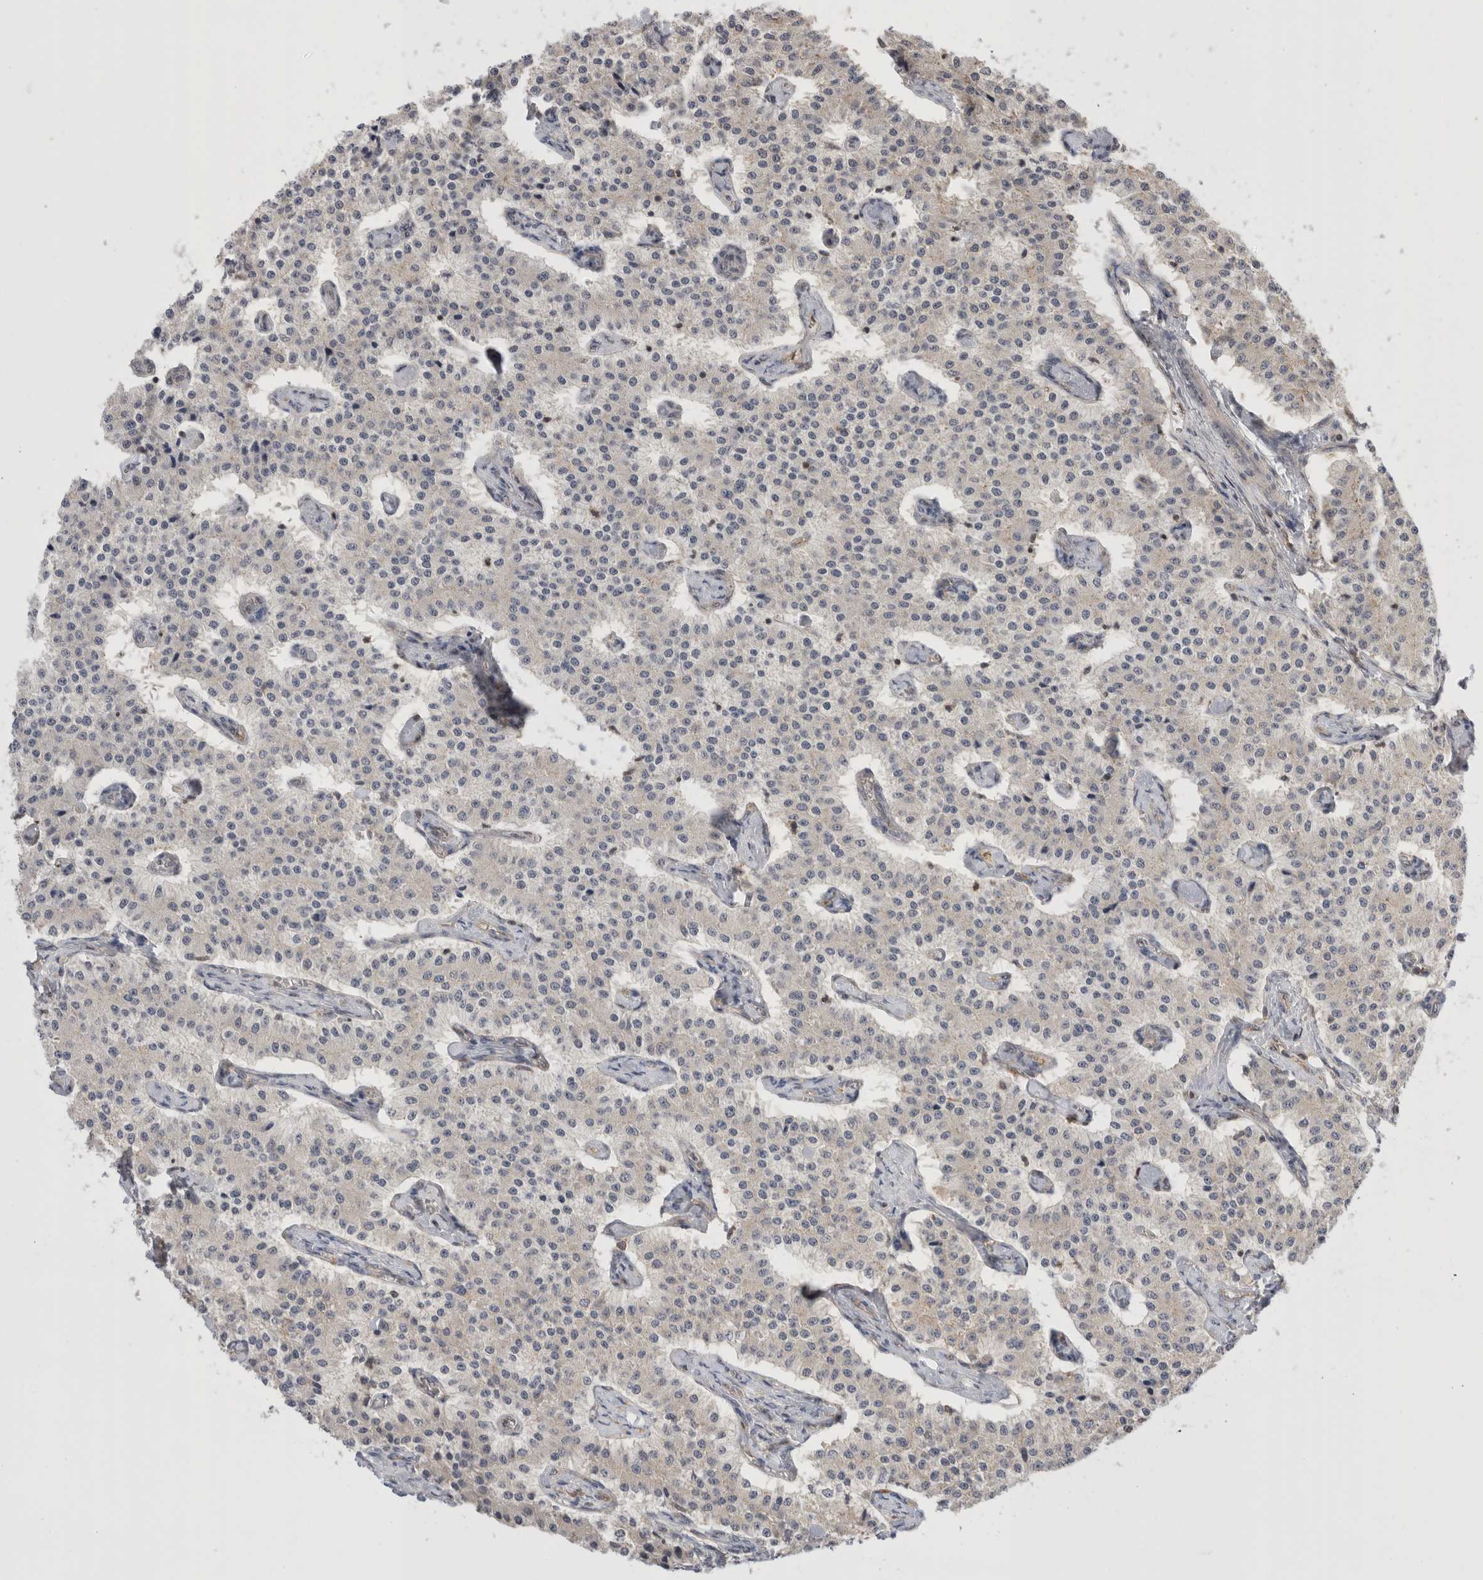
{"staining": {"intensity": "weak", "quantity": "<25%", "location": "cytoplasmic/membranous"}, "tissue": "carcinoid", "cell_type": "Tumor cells", "image_type": "cancer", "snomed": [{"axis": "morphology", "description": "Carcinoid, malignant, NOS"}, {"axis": "topography", "description": "Colon"}], "caption": "This is a photomicrograph of IHC staining of carcinoid (malignant), which shows no positivity in tumor cells.", "gene": "NFKB1", "patient": {"sex": "female", "age": 52}}